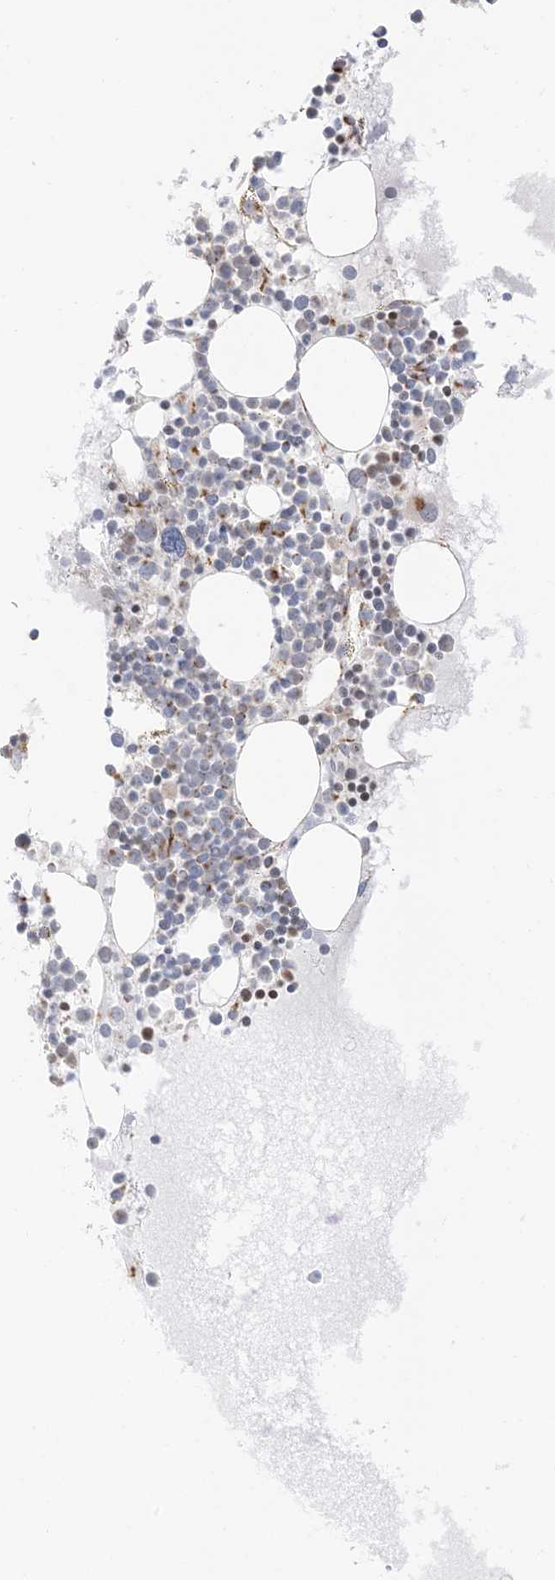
{"staining": {"intensity": "strong", "quantity": "<25%", "location": "cytoplasmic/membranous"}, "tissue": "bone marrow", "cell_type": "Hematopoietic cells", "image_type": "normal", "snomed": [{"axis": "morphology", "description": "Normal tissue, NOS"}, {"axis": "topography", "description": "Bone marrow"}], "caption": "Strong cytoplasmic/membranous protein staining is identified in approximately <25% of hematopoietic cells in bone marrow. The protein of interest is shown in brown color, while the nuclei are stained blue.", "gene": "SLC25A12", "patient": {"sex": "female", "age": 62}}